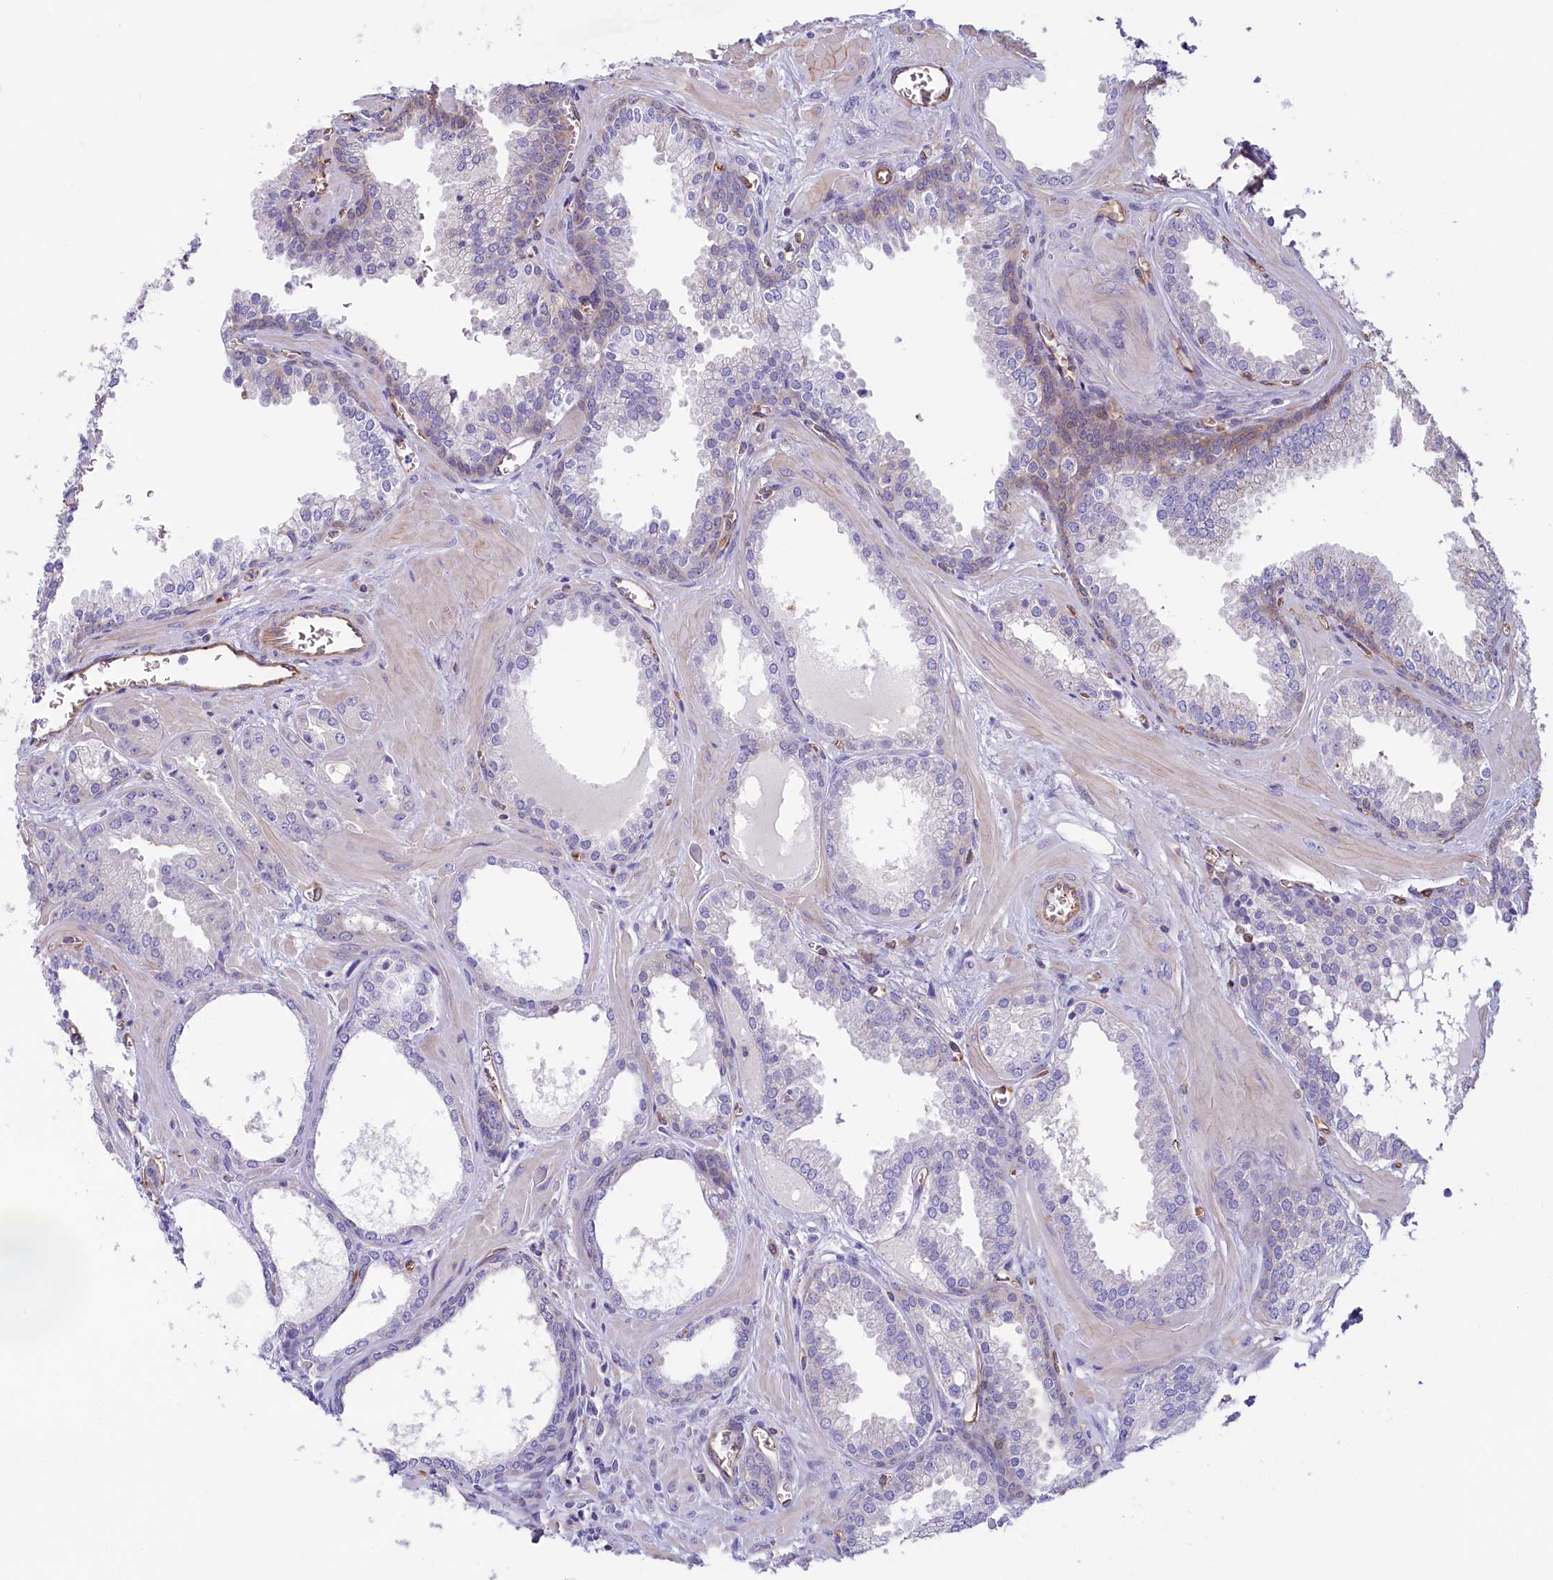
{"staining": {"intensity": "negative", "quantity": "none", "location": "none"}, "tissue": "prostate cancer", "cell_type": "Tumor cells", "image_type": "cancer", "snomed": [{"axis": "morphology", "description": "Adenocarcinoma, Low grade"}, {"axis": "topography", "description": "Prostate"}], "caption": "Immunohistochemical staining of human prostate low-grade adenocarcinoma exhibits no significant staining in tumor cells.", "gene": "LMOD3", "patient": {"sex": "male", "age": 67}}